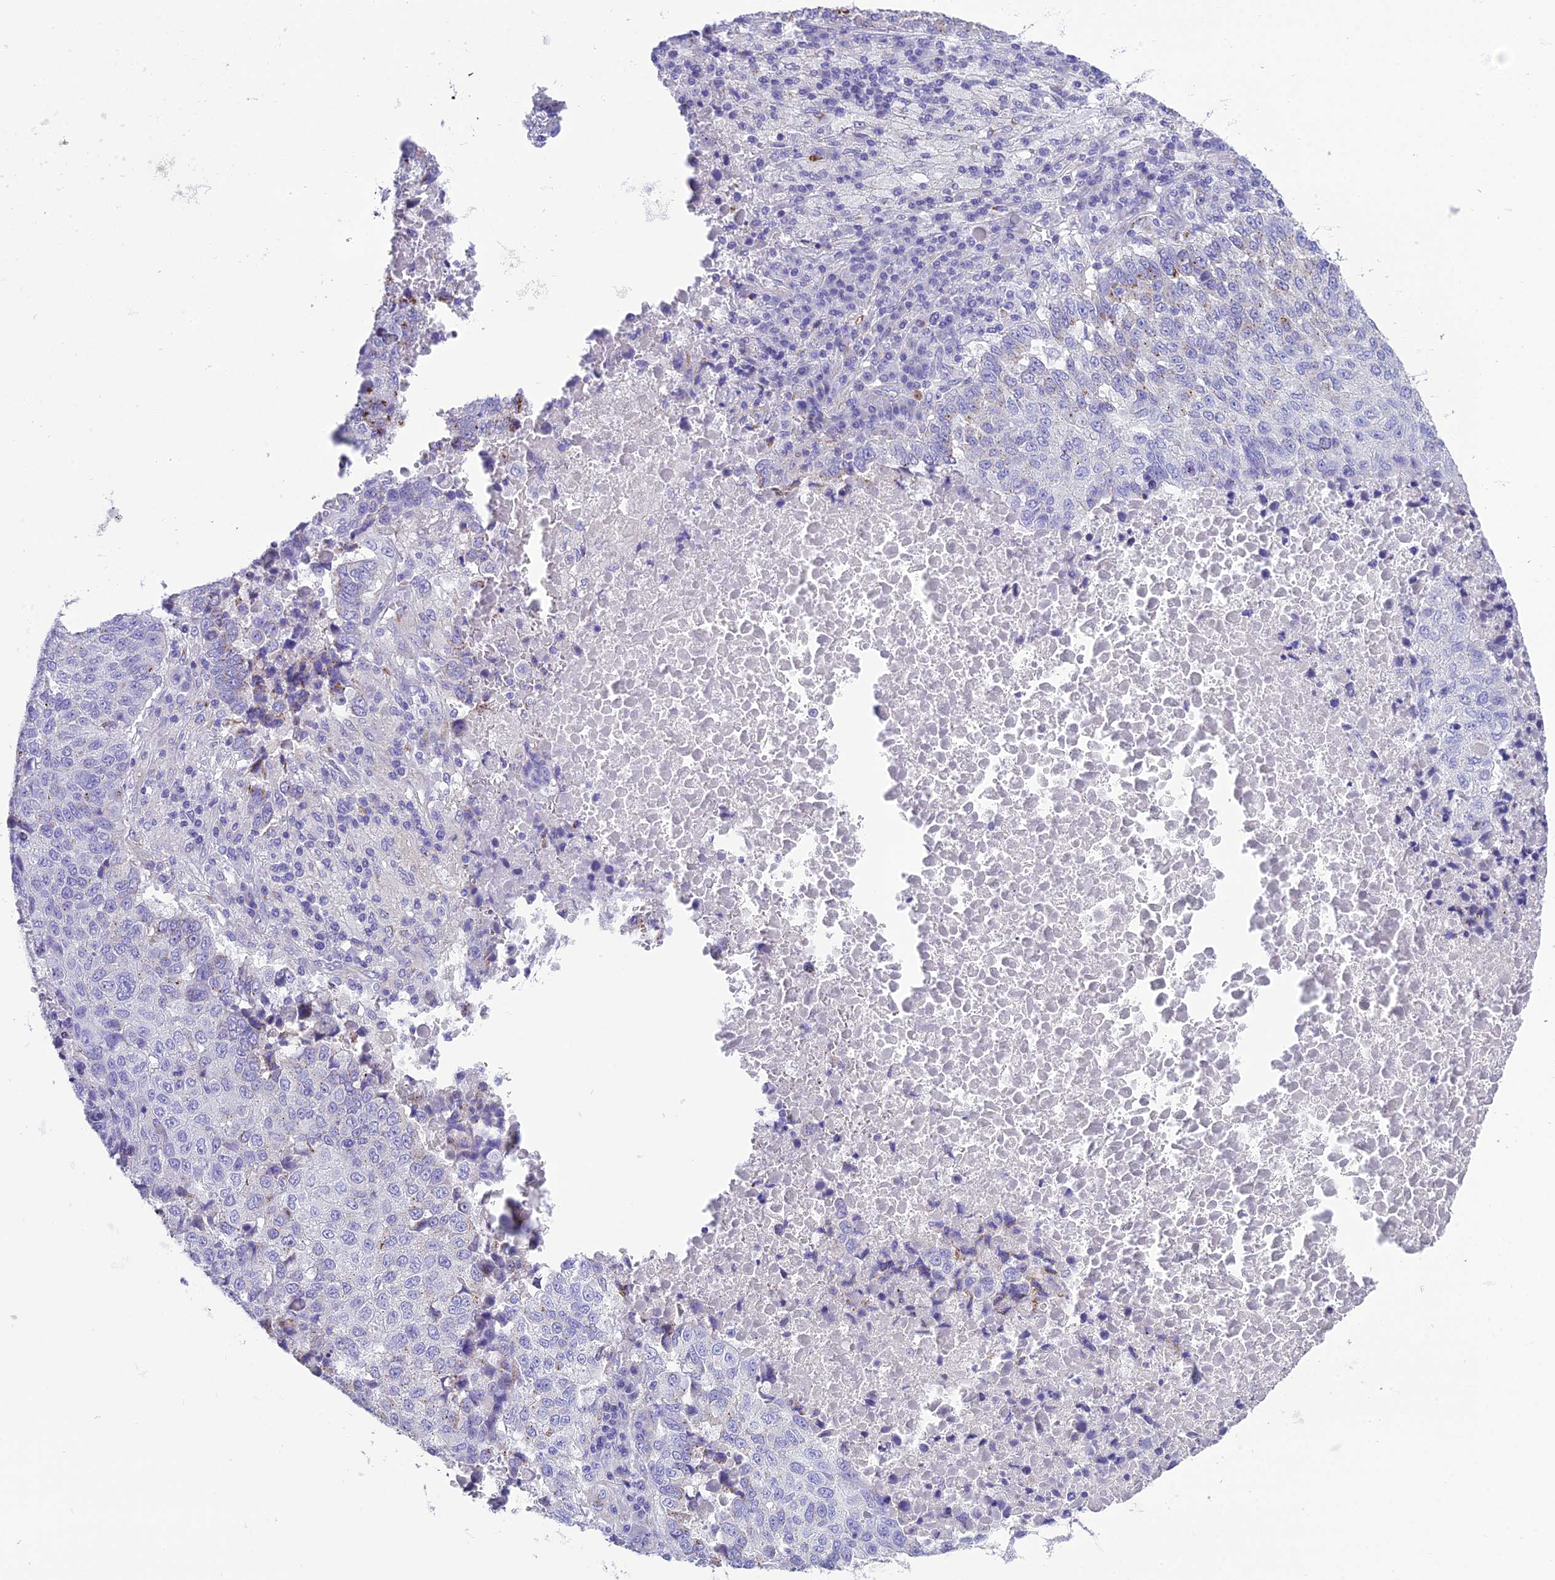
{"staining": {"intensity": "moderate", "quantity": "<25%", "location": "cytoplasmic/membranous"}, "tissue": "lung cancer", "cell_type": "Tumor cells", "image_type": "cancer", "snomed": [{"axis": "morphology", "description": "Squamous cell carcinoma, NOS"}, {"axis": "topography", "description": "Lung"}], "caption": "A brown stain shows moderate cytoplasmic/membranous positivity of a protein in human squamous cell carcinoma (lung) tumor cells.", "gene": "GFRA1", "patient": {"sex": "male", "age": 73}}